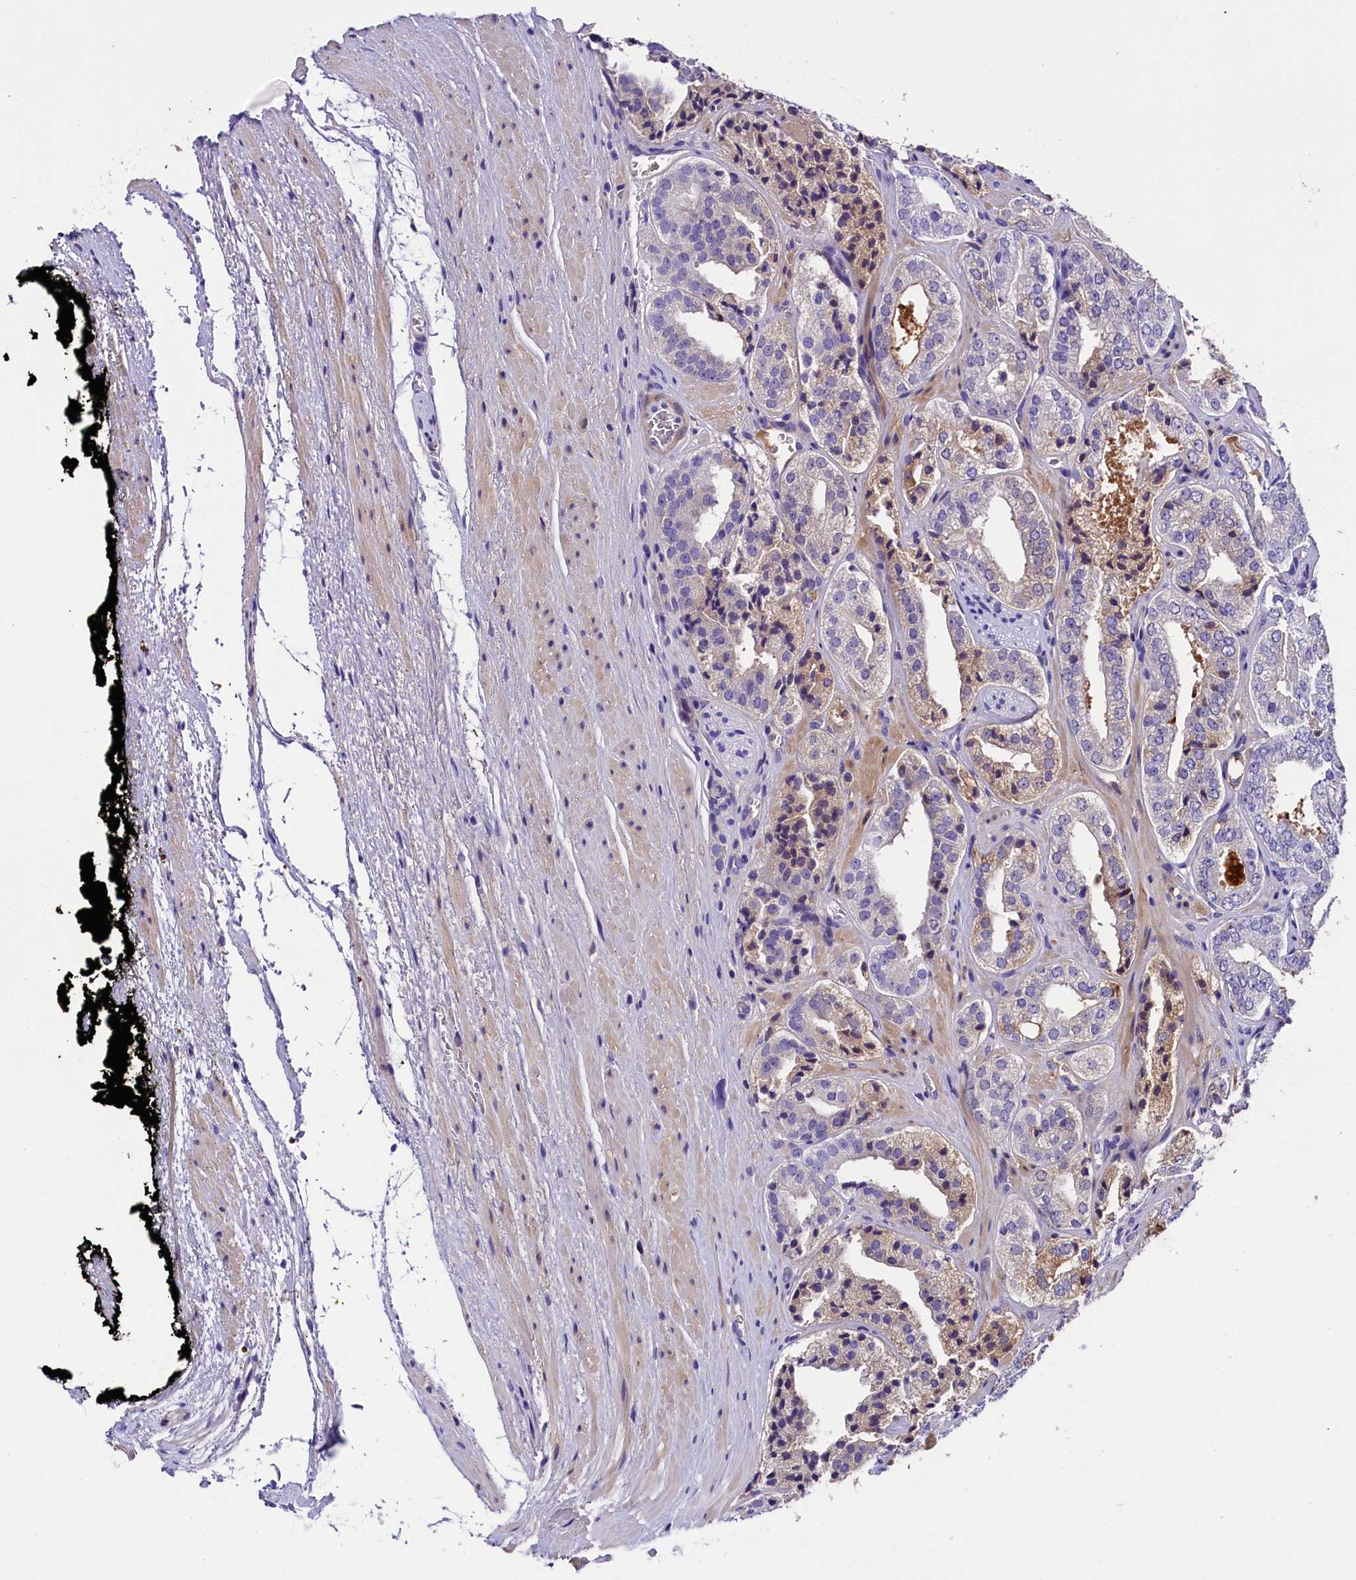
{"staining": {"intensity": "weak", "quantity": "<25%", "location": "cytoplasmic/membranous"}, "tissue": "prostate cancer", "cell_type": "Tumor cells", "image_type": "cancer", "snomed": [{"axis": "morphology", "description": "Adenocarcinoma, High grade"}, {"axis": "topography", "description": "Prostate"}], "caption": "Immunohistochemistry of high-grade adenocarcinoma (prostate) reveals no expression in tumor cells.", "gene": "SOD3", "patient": {"sex": "male", "age": 71}}